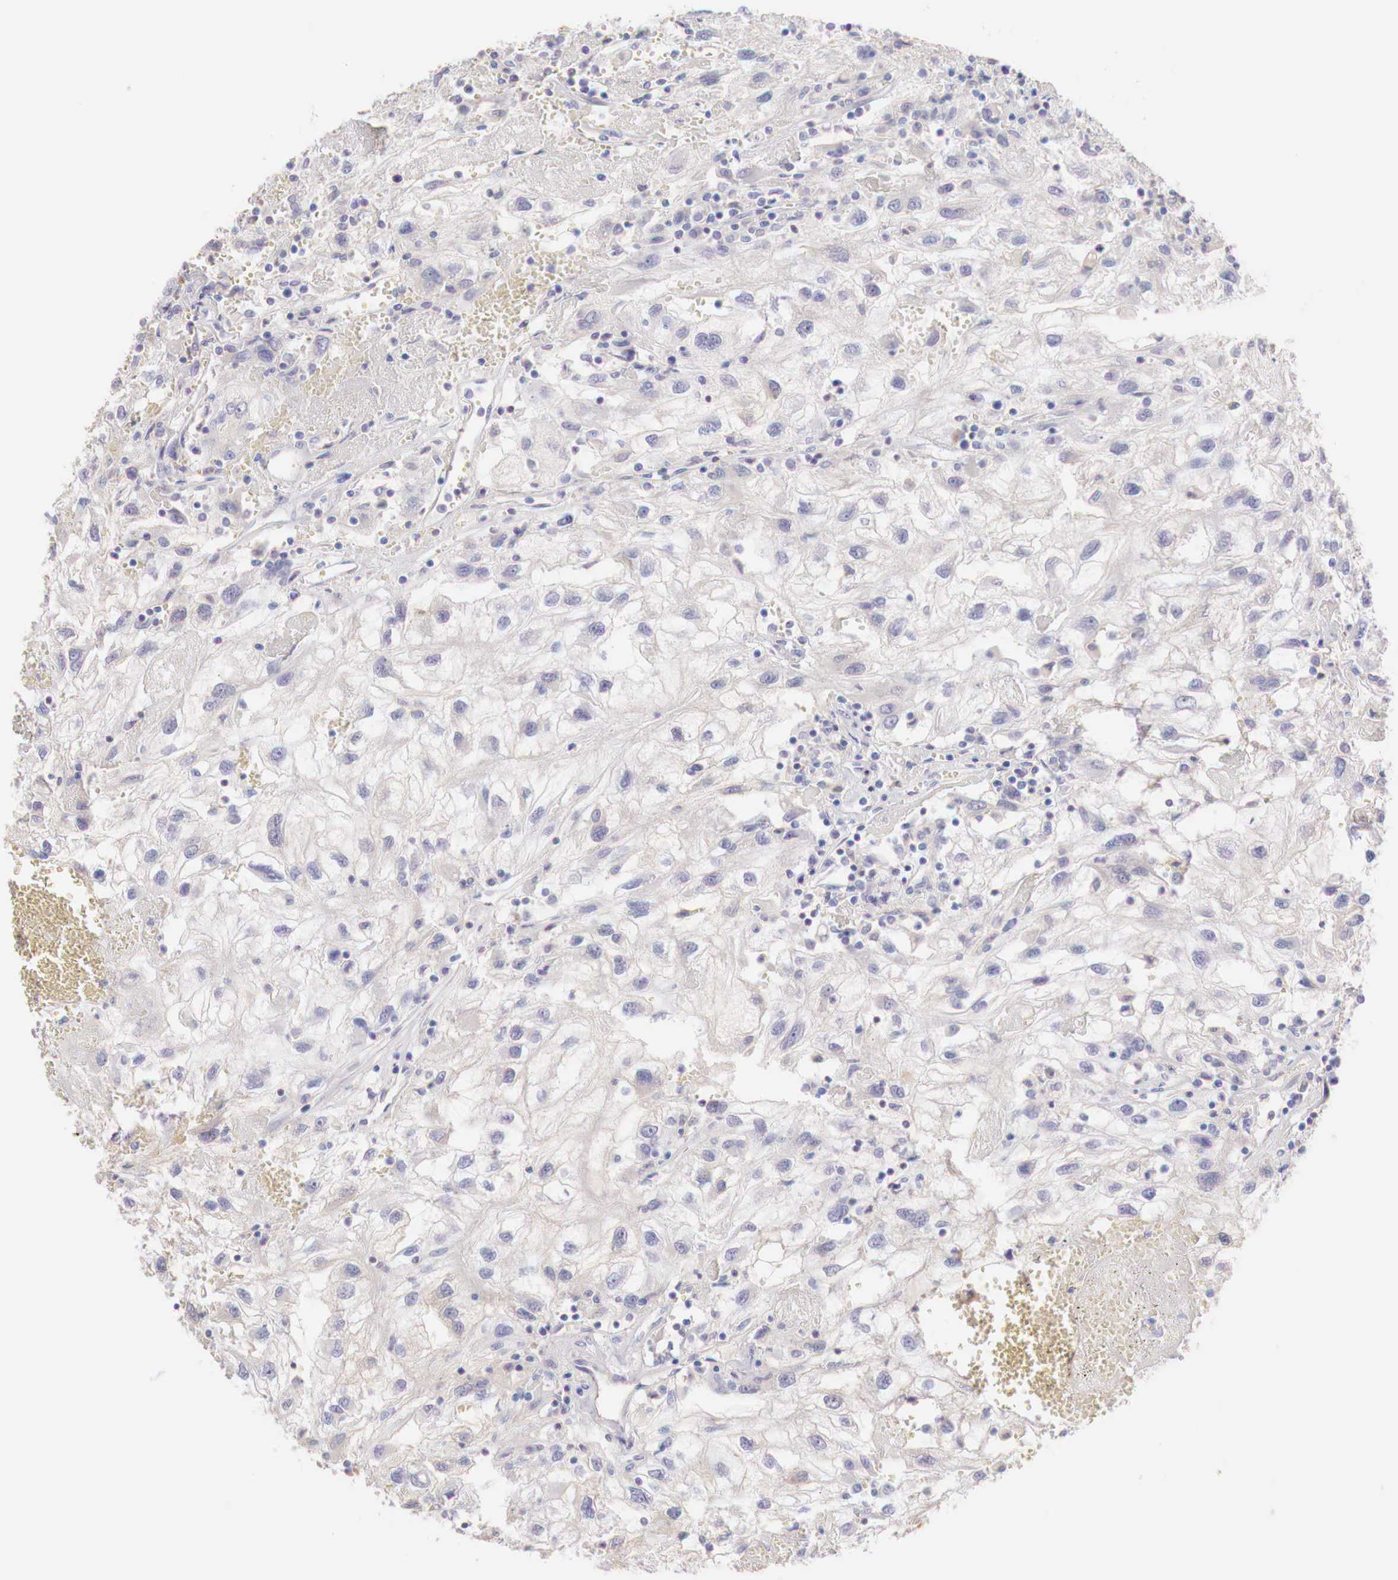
{"staining": {"intensity": "weak", "quantity": "<25%", "location": "cytoplasmic/membranous"}, "tissue": "renal cancer", "cell_type": "Tumor cells", "image_type": "cancer", "snomed": [{"axis": "morphology", "description": "Normal tissue, NOS"}, {"axis": "morphology", "description": "Adenocarcinoma, NOS"}, {"axis": "topography", "description": "Kidney"}], "caption": "Tumor cells show no significant protein staining in renal cancer (adenocarcinoma).", "gene": "XPNPEP2", "patient": {"sex": "male", "age": 71}}